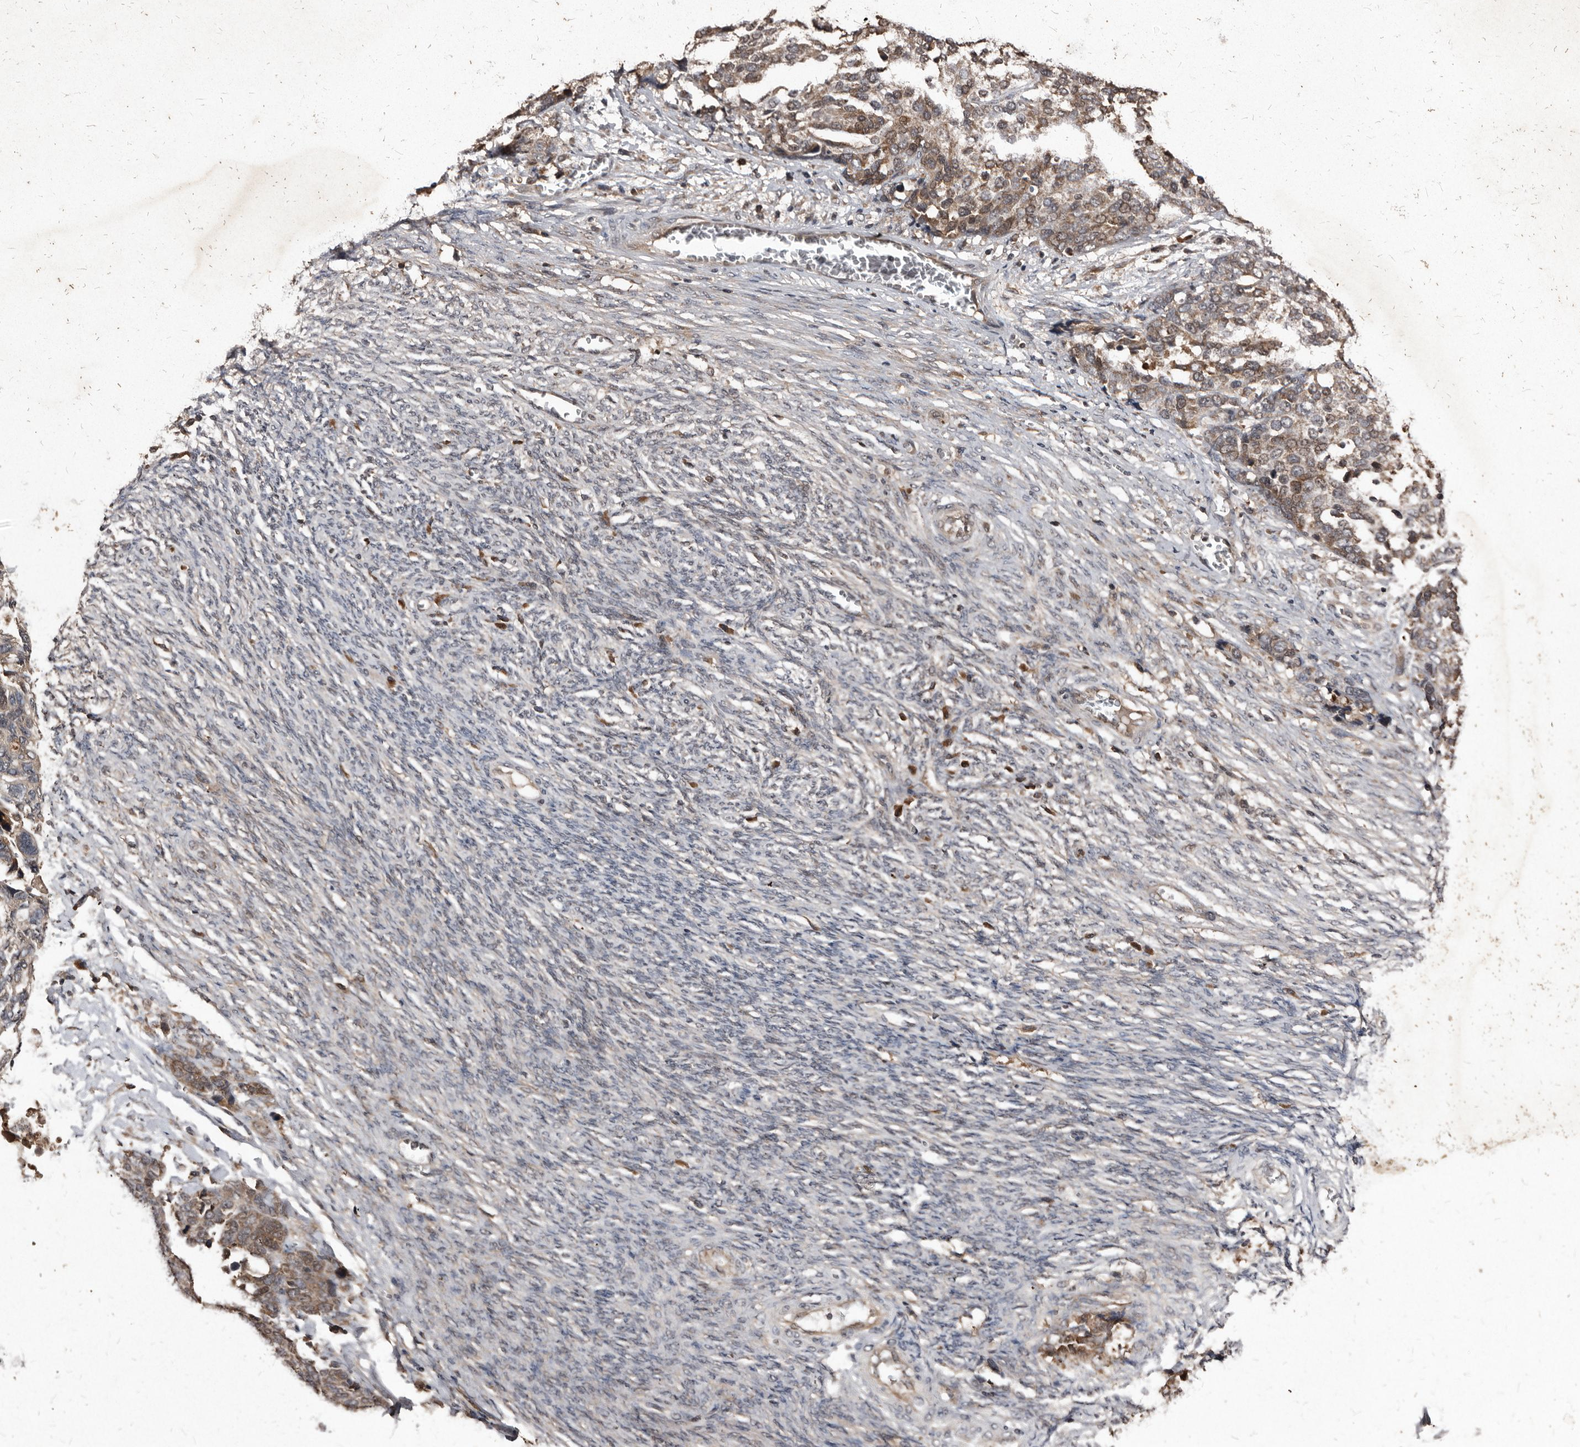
{"staining": {"intensity": "moderate", "quantity": ">75%", "location": "cytoplasmic/membranous"}, "tissue": "ovarian cancer", "cell_type": "Tumor cells", "image_type": "cancer", "snomed": [{"axis": "morphology", "description": "Cystadenocarcinoma, serous, NOS"}, {"axis": "topography", "description": "Ovary"}], "caption": "Immunohistochemistry of human ovarian cancer (serous cystadenocarcinoma) displays medium levels of moderate cytoplasmic/membranous positivity in about >75% of tumor cells. (DAB (3,3'-diaminobenzidine) IHC, brown staining for protein, blue staining for nuclei).", "gene": "PMVK", "patient": {"sex": "female", "age": 44}}